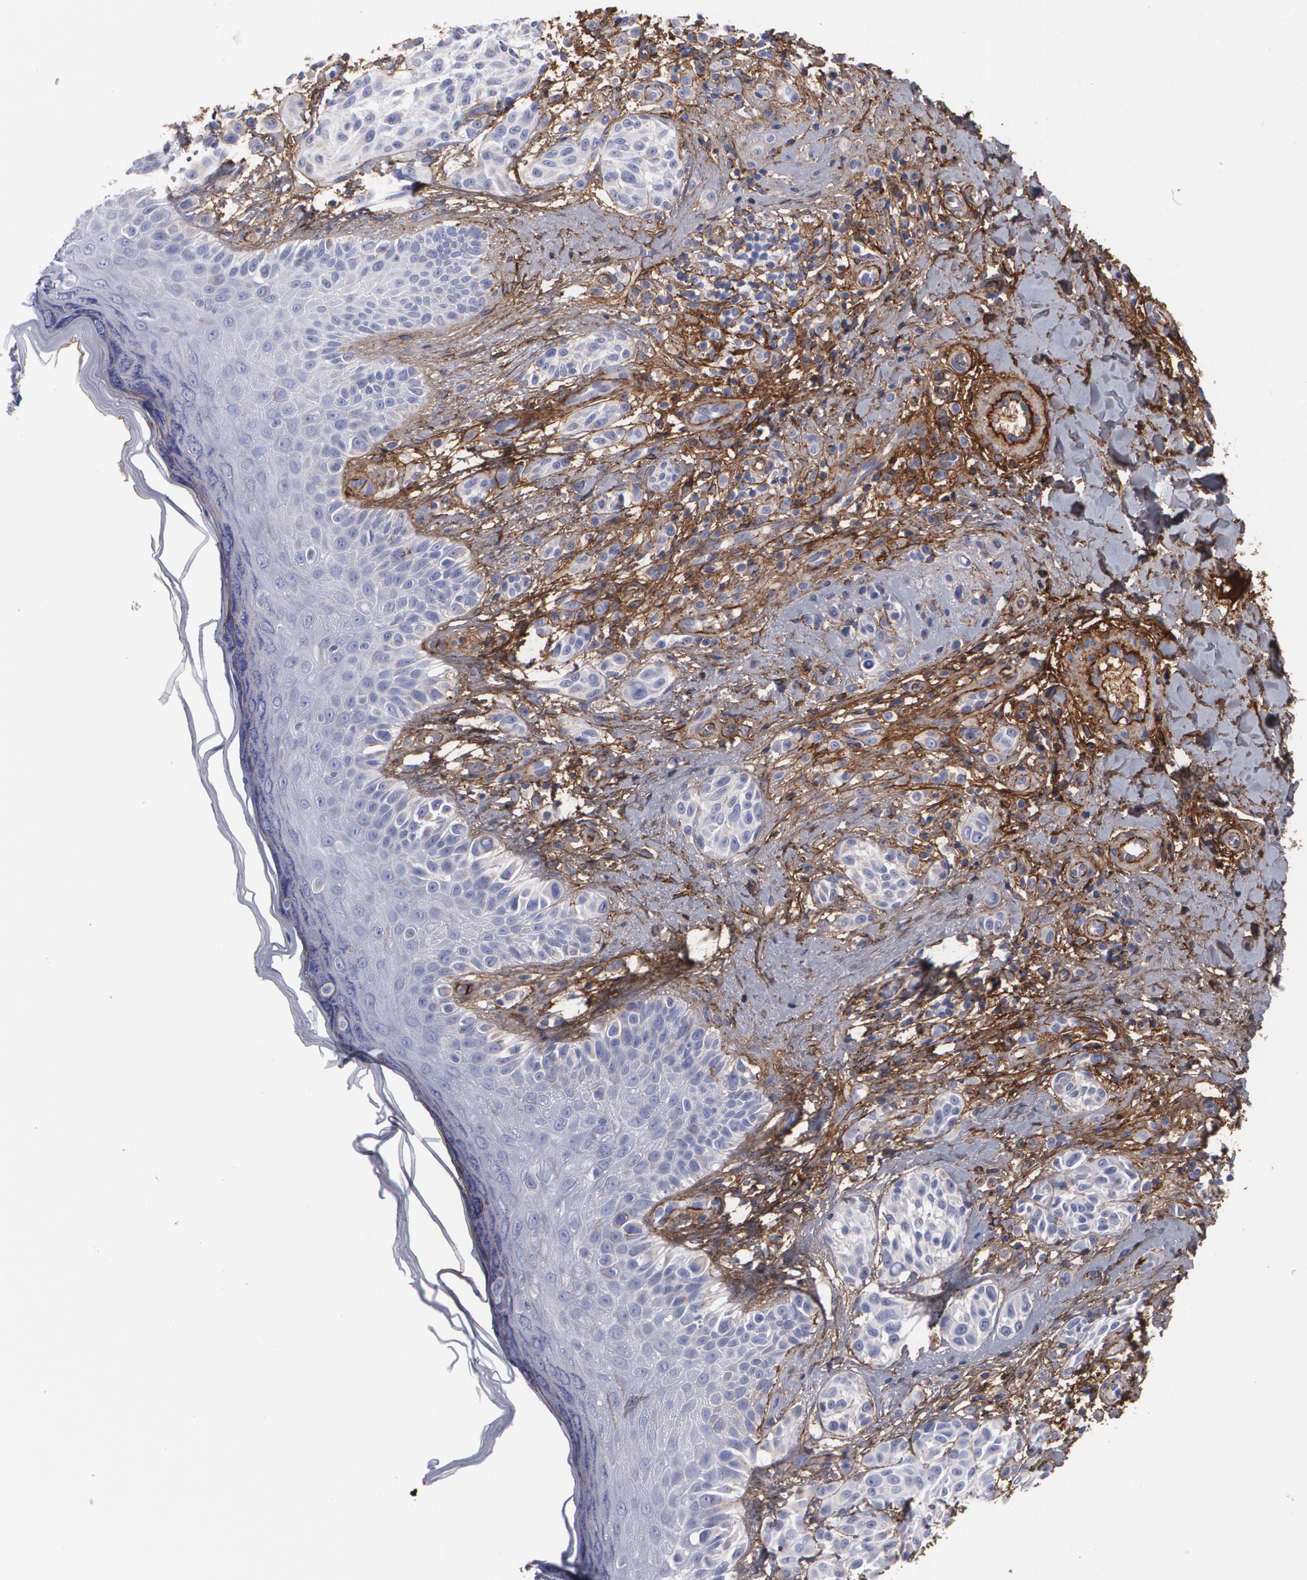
{"staining": {"intensity": "negative", "quantity": "none", "location": "none"}, "tissue": "melanoma", "cell_type": "Tumor cells", "image_type": "cancer", "snomed": [{"axis": "morphology", "description": "Malignant melanoma, NOS"}, {"axis": "topography", "description": "Skin"}], "caption": "Tumor cells are negative for protein expression in human malignant melanoma. (DAB immunohistochemistry (IHC), high magnification).", "gene": "FBLN1", "patient": {"sex": "male", "age": 57}}